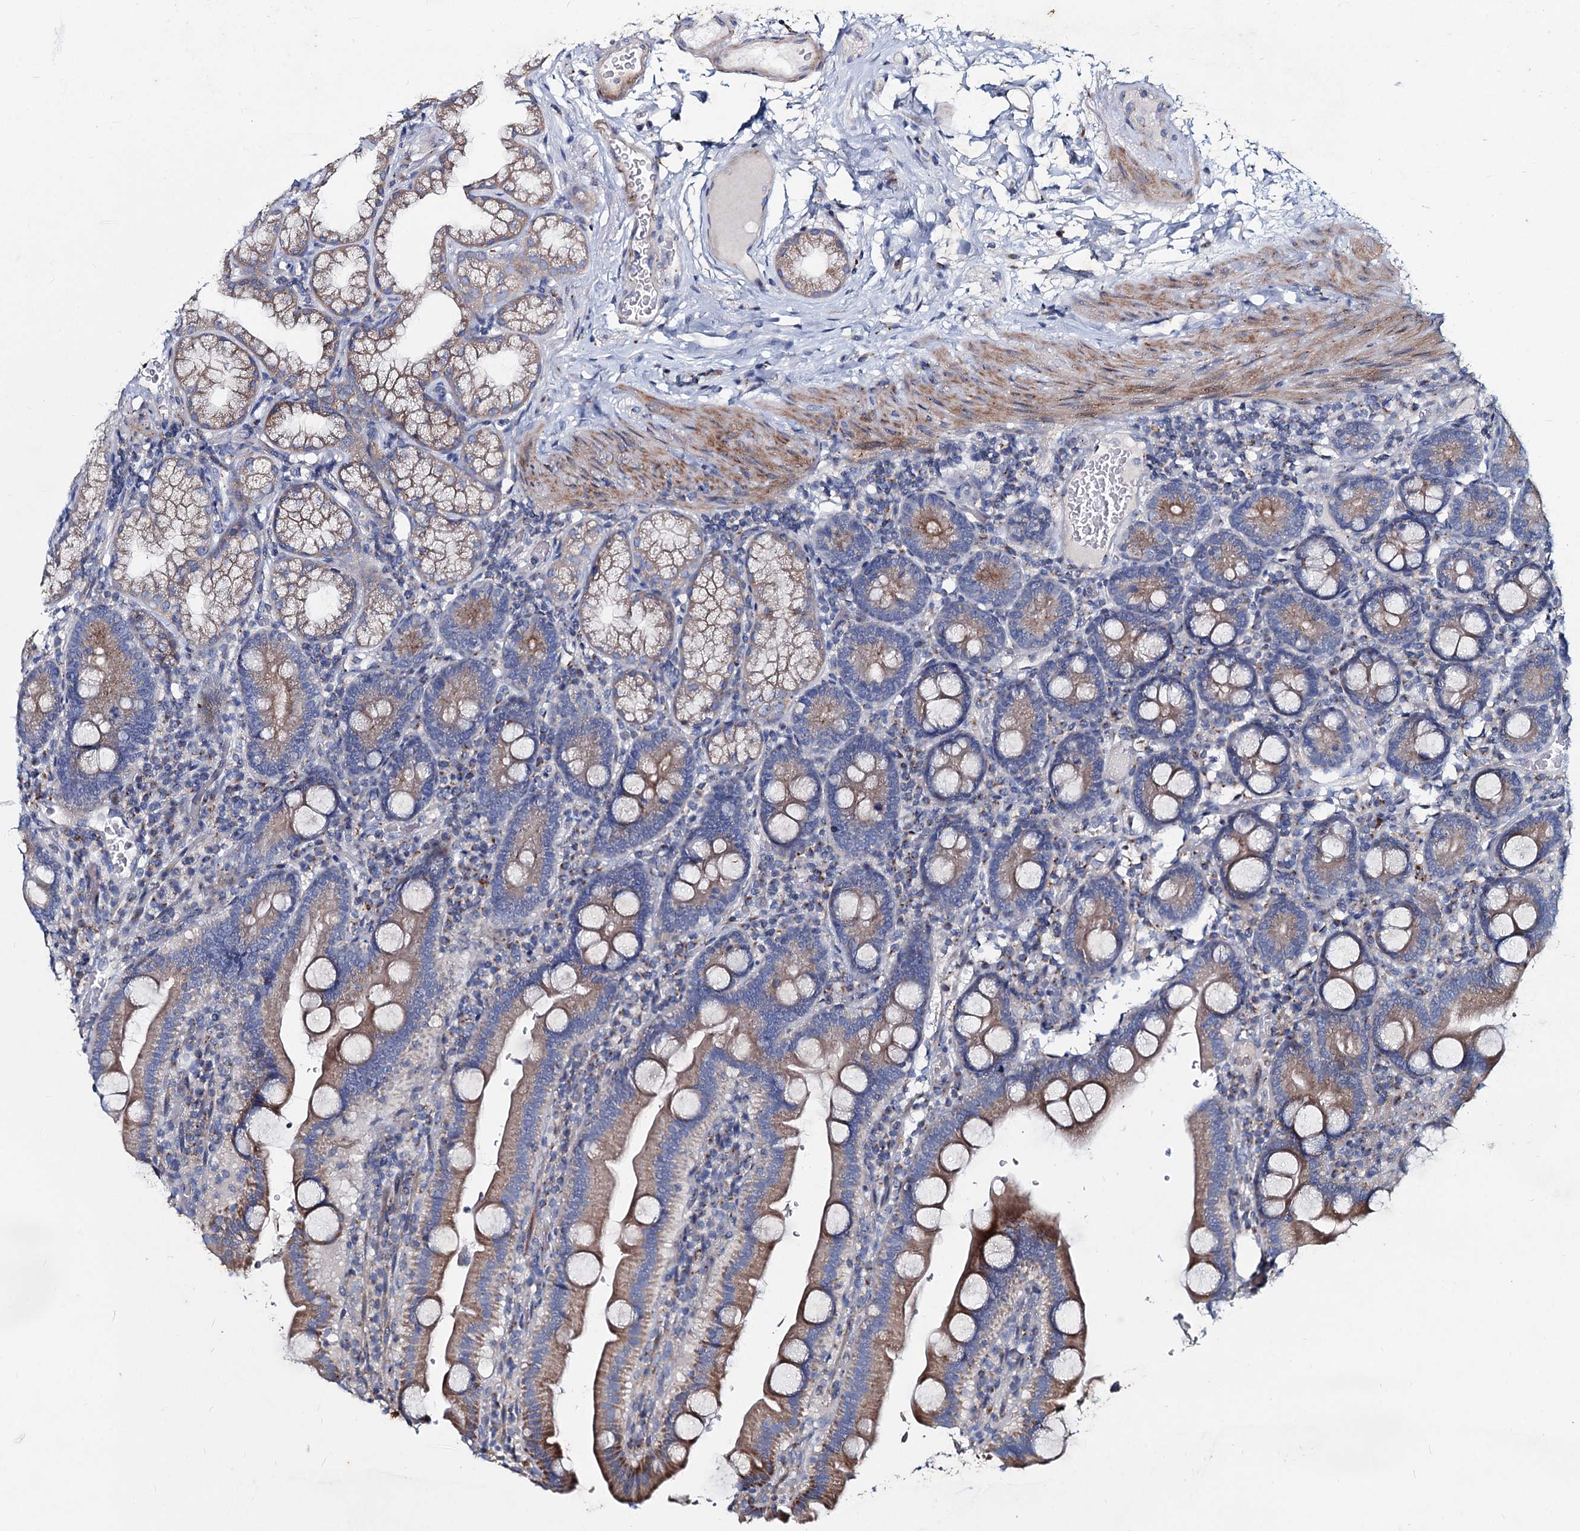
{"staining": {"intensity": "moderate", "quantity": ">75%", "location": "cytoplasmic/membranous"}, "tissue": "duodenum", "cell_type": "Glandular cells", "image_type": "normal", "snomed": [{"axis": "morphology", "description": "Normal tissue, NOS"}, {"axis": "topography", "description": "Duodenum"}], "caption": "Human duodenum stained for a protein (brown) demonstrates moderate cytoplasmic/membranous positive expression in approximately >75% of glandular cells.", "gene": "AGBL4", "patient": {"sex": "male", "age": 55}}